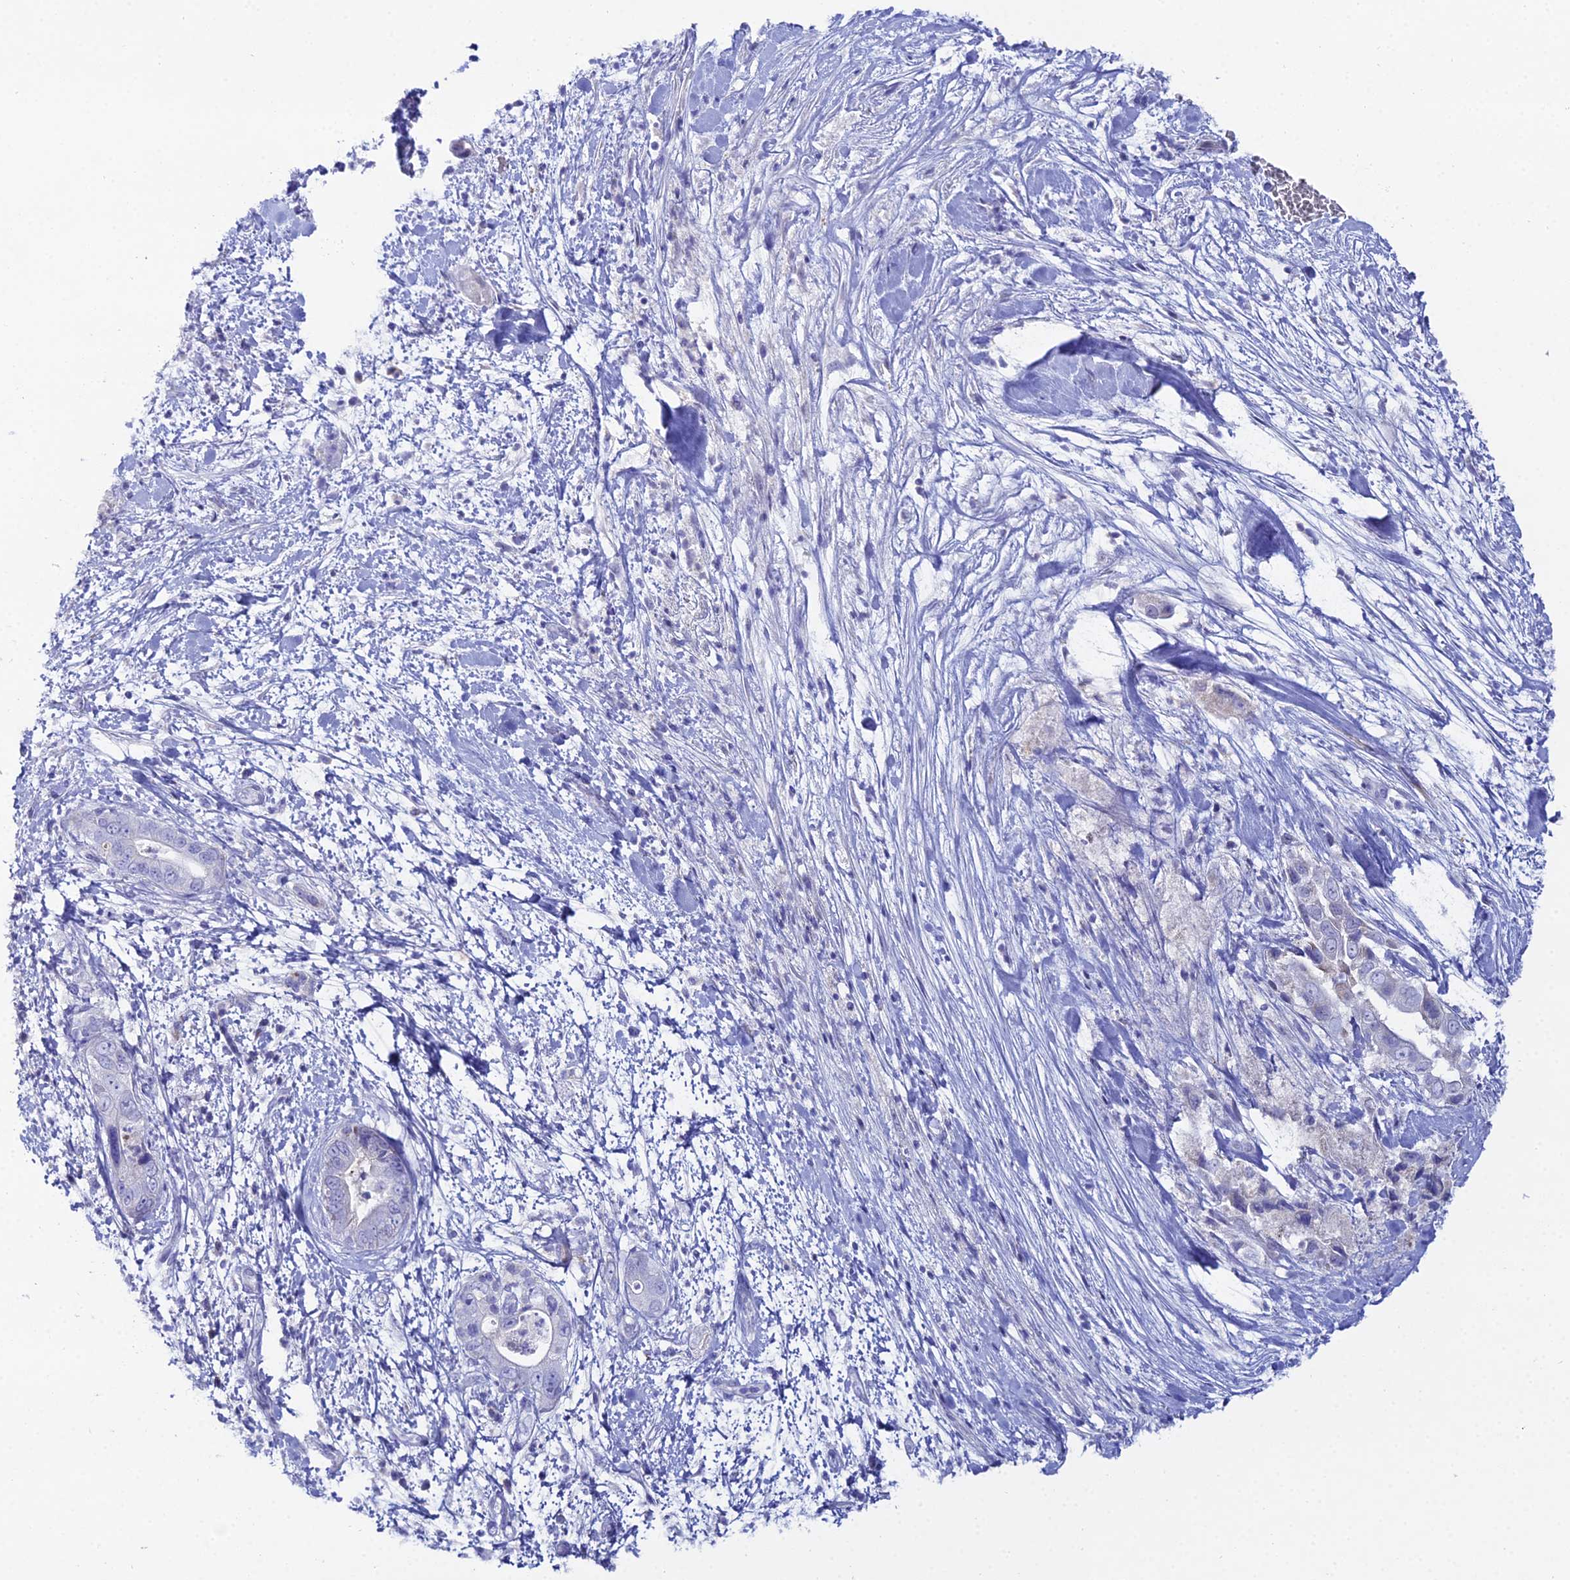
{"staining": {"intensity": "negative", "quantity": "none", "location": "none"}, "tissue": "pancreatic cancer", "cell_type": "Tumor cells", "image_type": "cancer", "snomed": [{"axis": "morphology", "description": "Adenocarcinoma, NOS"}, {"axis": "topography", "description": "Pancreas"}], "caption": "The immunohistochemistry photomicrograph has no significant staining in tumor cells of pancreatic adenocarcinoma tissue.", "gene": "DHX34", "patient": {"sex": "female", "age": 78}}